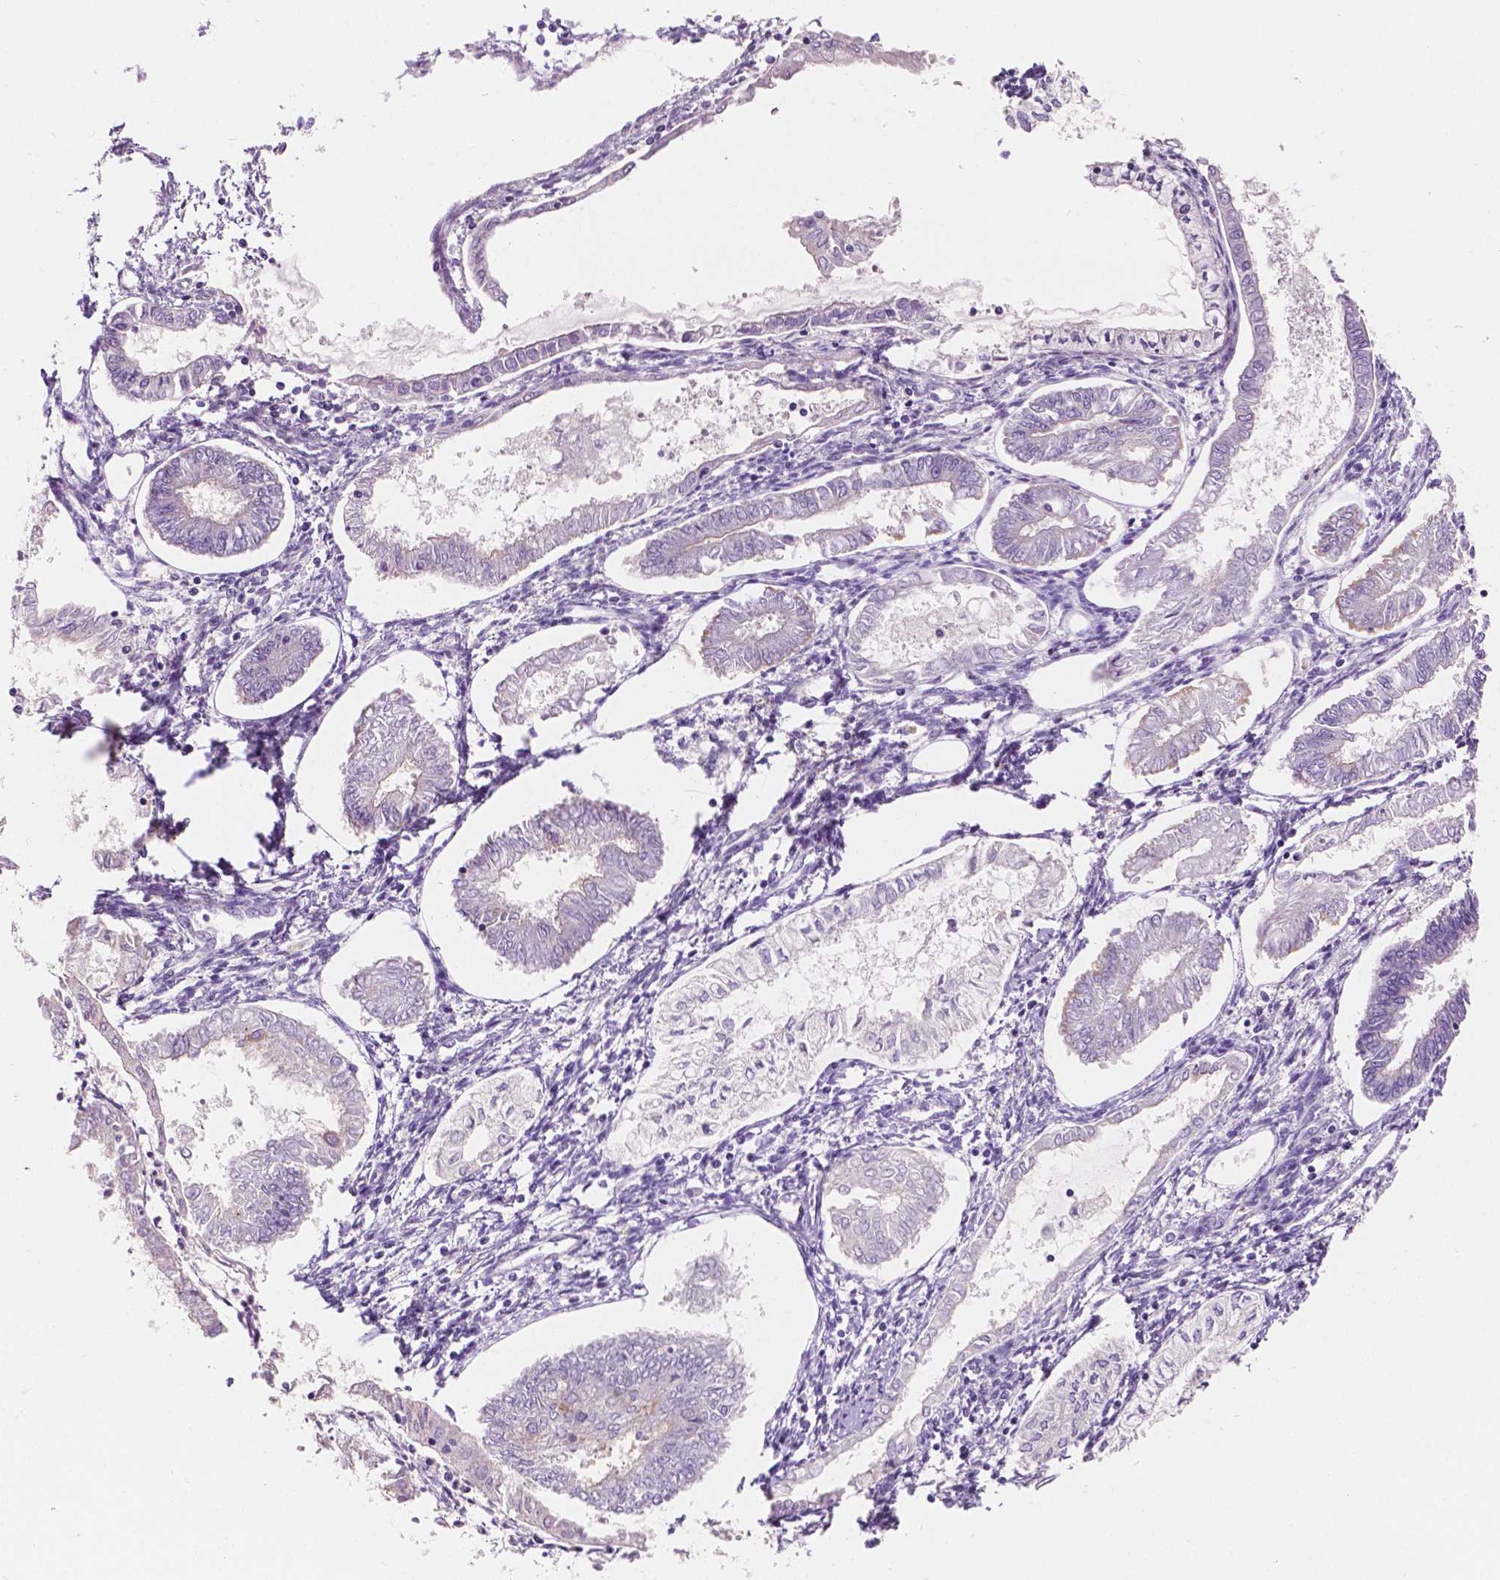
{"staining": {"intensity": "negative", "quantity": "none", "location": "none"}, "tissue": "endometrial cancer", "cell_type": "Tumor cells", "image_type": "cancer", "snomed": [{"axis": "morphology", "description": "Adenocarcinoma, NOS"}, {"axis": "topography", "description": "Endometrium"}], "caption": "The histopathology image shows no staining of tumor cells in endometrial adenocarcinoma.", "gene": "SIRT2", "patient": {"sex": "female", "age": 68}}